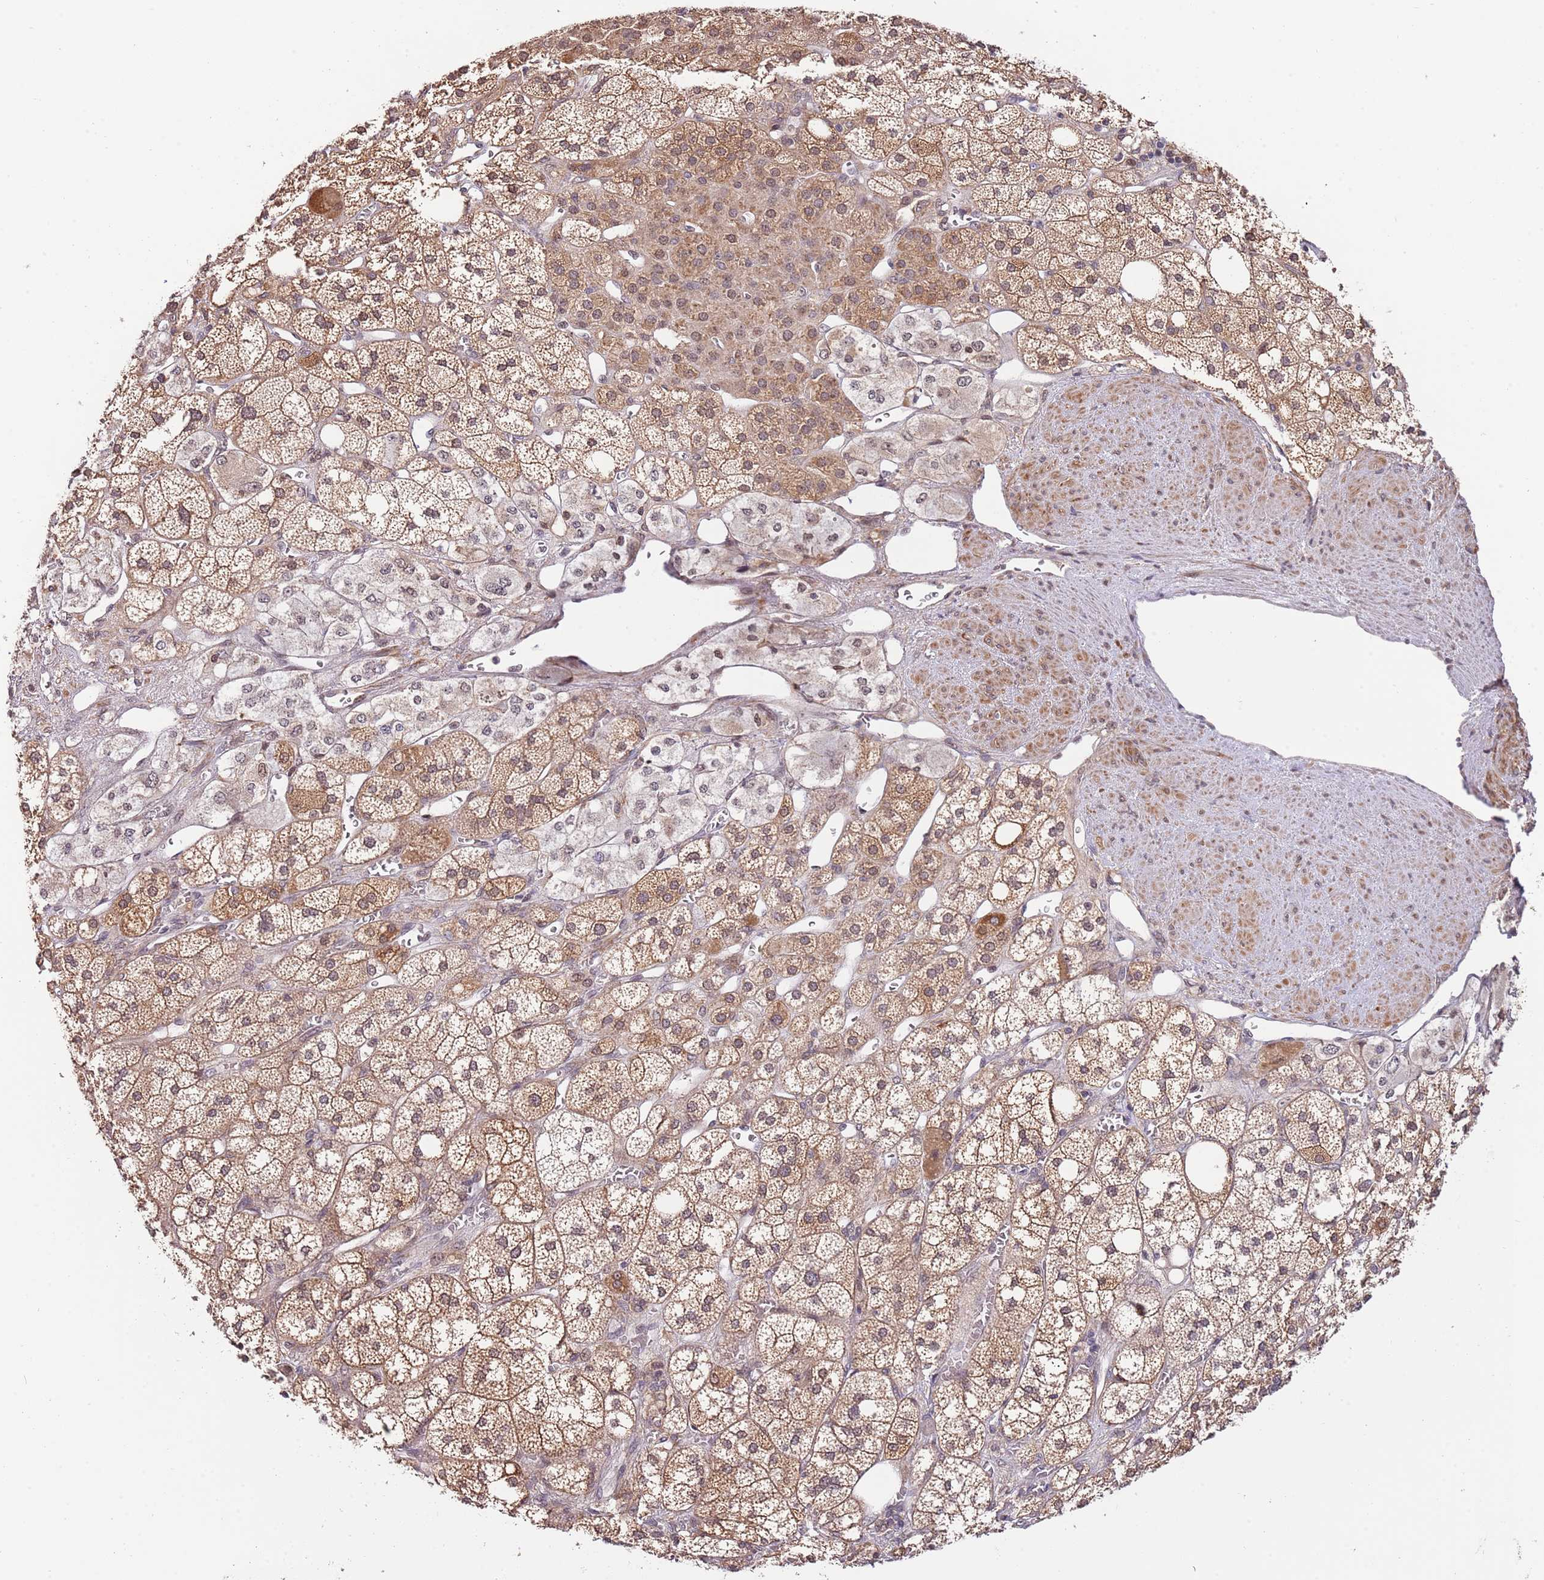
{"staining": {"intensity": "moderate", "quantity": ">75%", "location": "cytoplasmic/membranous,nuclear"}, "tissue": "adrenal gland", "cell_type": "Glandular cells", "image_type": "normal", "snomed": [{"axis": "morphology", "description": "Normal tissue, NOS"}, {"axis": "topography", "description": "Adrenal gland"}], "caption": "This is an image of IHC staining of normal adrenal gland, which shows moderate expression in the cytoplasmic/membranous,nuclear of glandular cells.", "gene": "RIF1", "patient": {"sex": "male", "age": 61}}